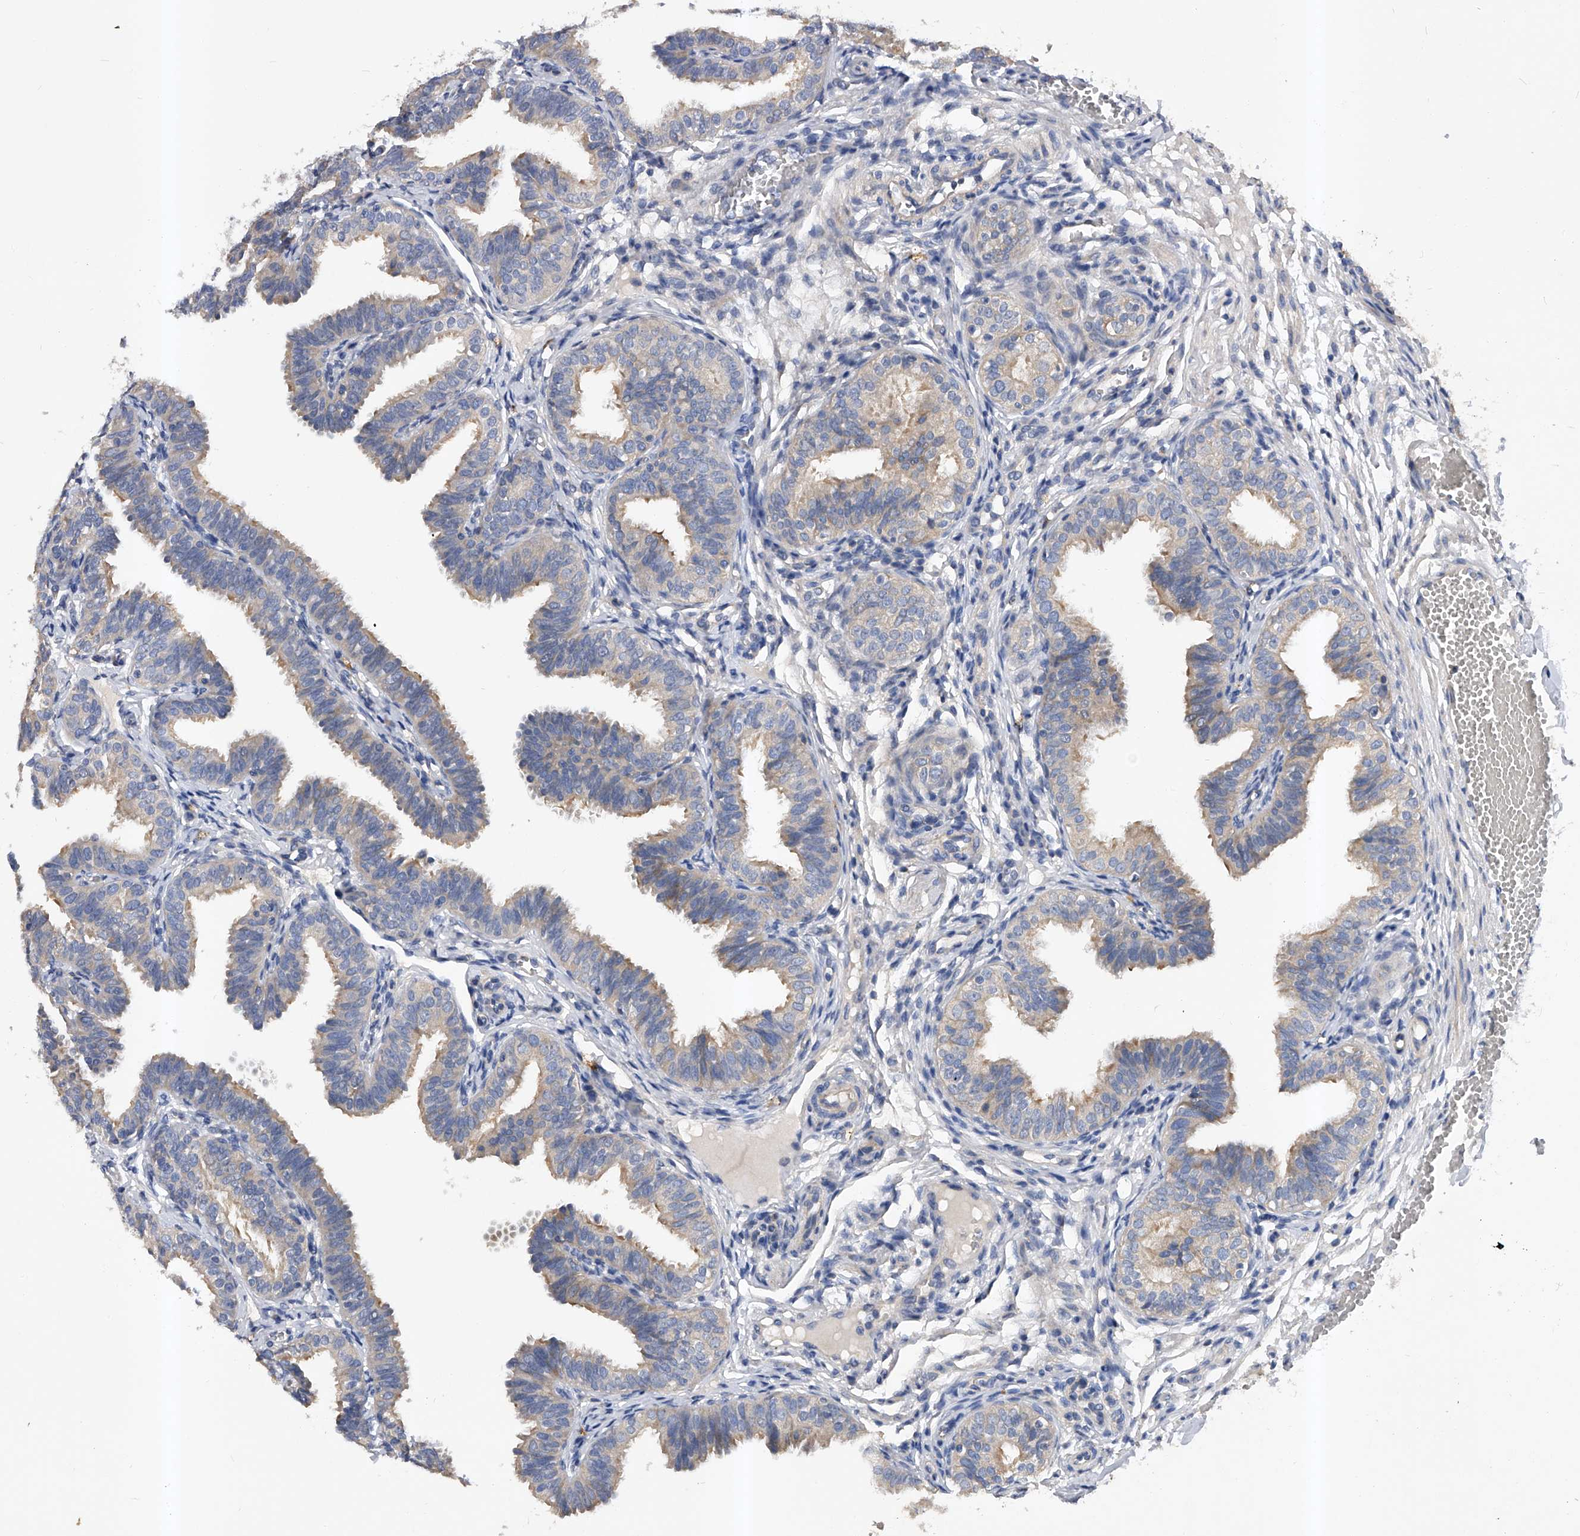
{"staining": {"intensity": "weak", "quantity": "25%-75%", "location": "cytoplasmic/membranous"}, "tissue": "fallopian tube", "cell_type": "Glandular cells", "image_type": "normal", "snomed": [{"axis": "morphology", "description": "Normal tissue, NOS"}, {"axis": "topography", "description": "Fallopian tube"}], "caption": "Protein expression analysis of unremarkable human fallopian tube reveals weak cytoplasmic/membranous staining in approximately 25%-75% of glandular cells. (IHC, brightfield microscopy, high magnification).", "gene": "ARL4C", "patient": {"sex": "female", "age": 35}}